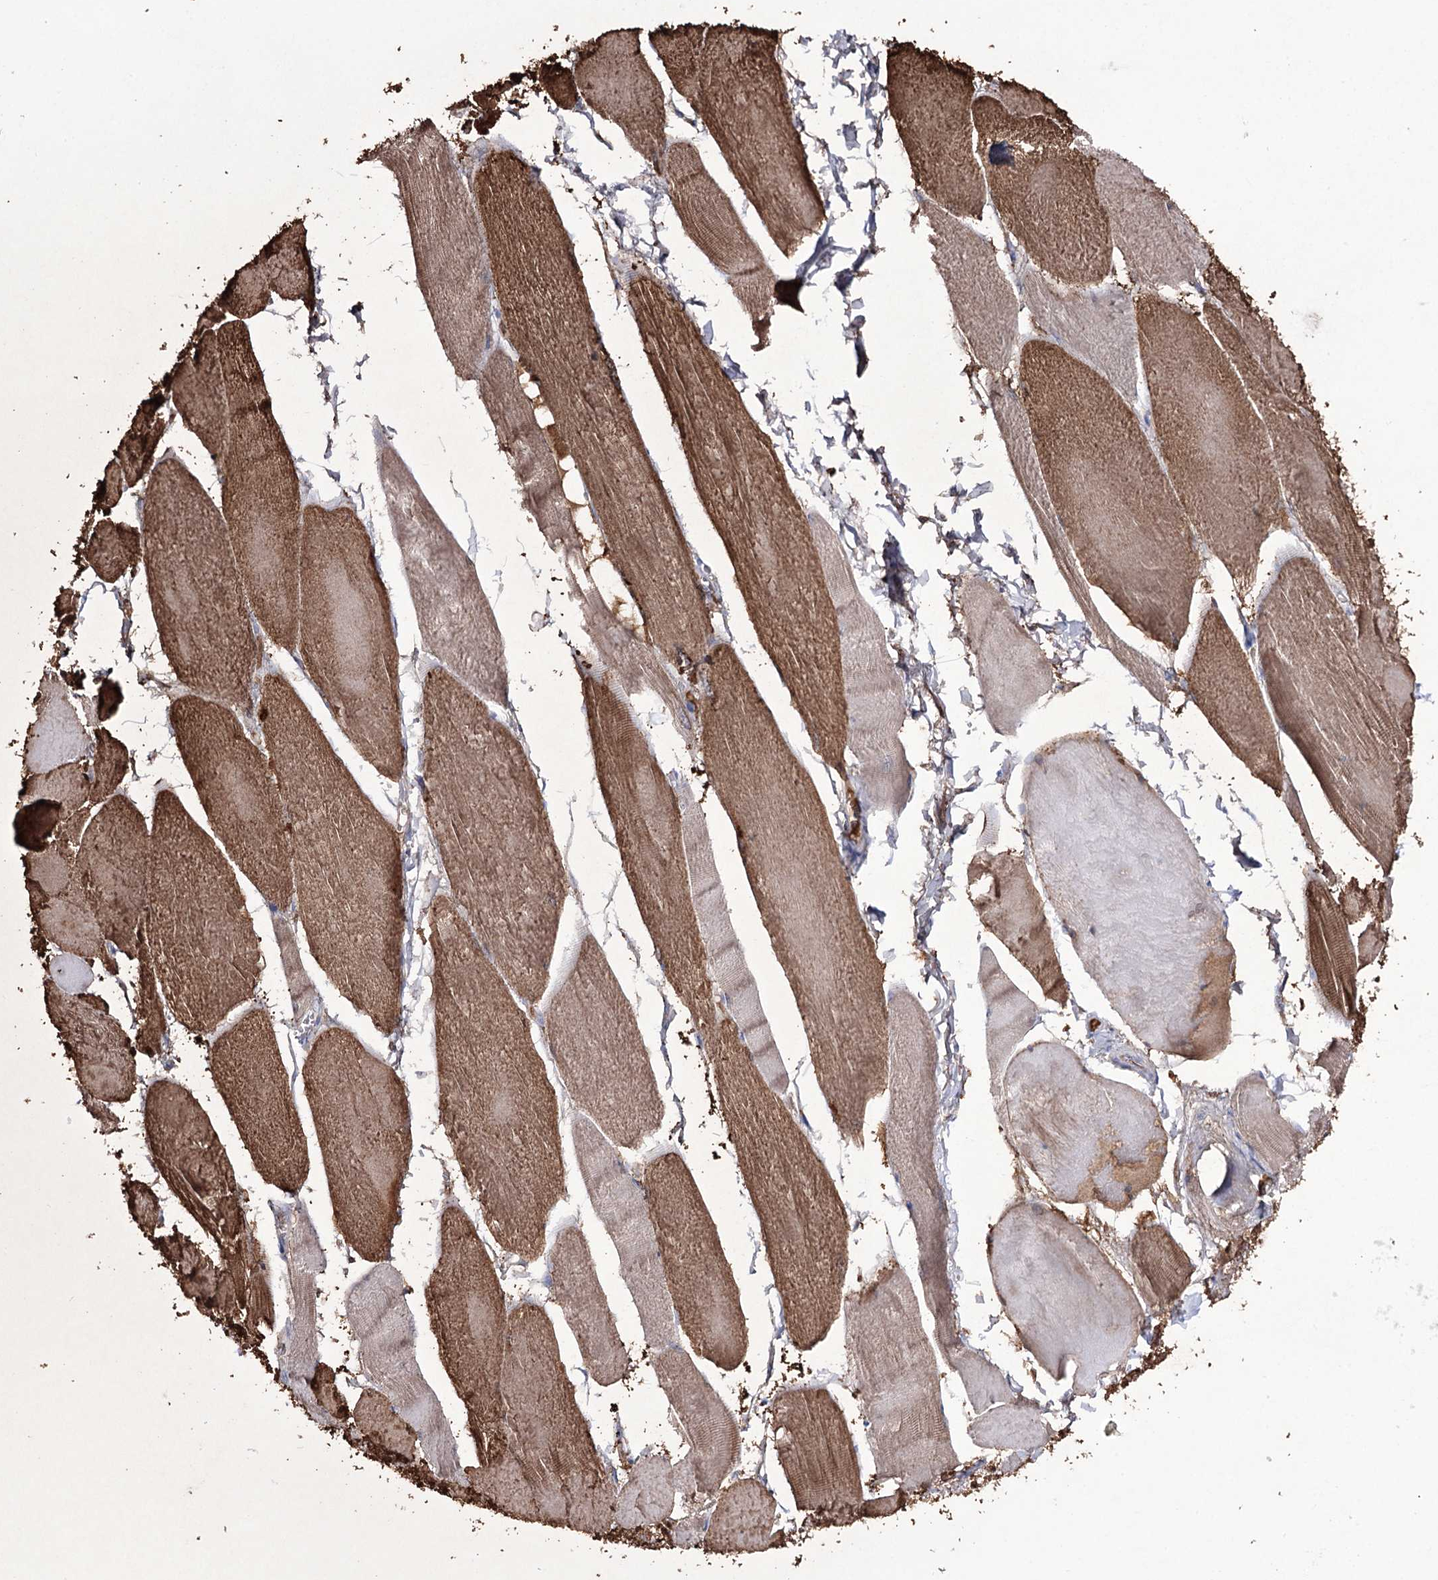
{"staining": {"intensity": "moderate", "quantity": ">75%", "location": "cytoplasmic/membranous"}, "tissue": "skeletal muscle", "cell_type": "Myocytes", "image_type": "normal", "snomed": [{"axis": "morphology", "description": "Normal tissue, NOS"}, {"axis": "morphology", "description": "Basal cell carcinoma"}, {"axis": "topography", "description": "Skeletal muscle"}], "caption": "Moderate cytoplasmic/membranous protein positivity is seen in approximately >75% of myocytes in skeletal muscle.", "gene": "NAGLU", "patient": {"sex": "female", "age": 64}}